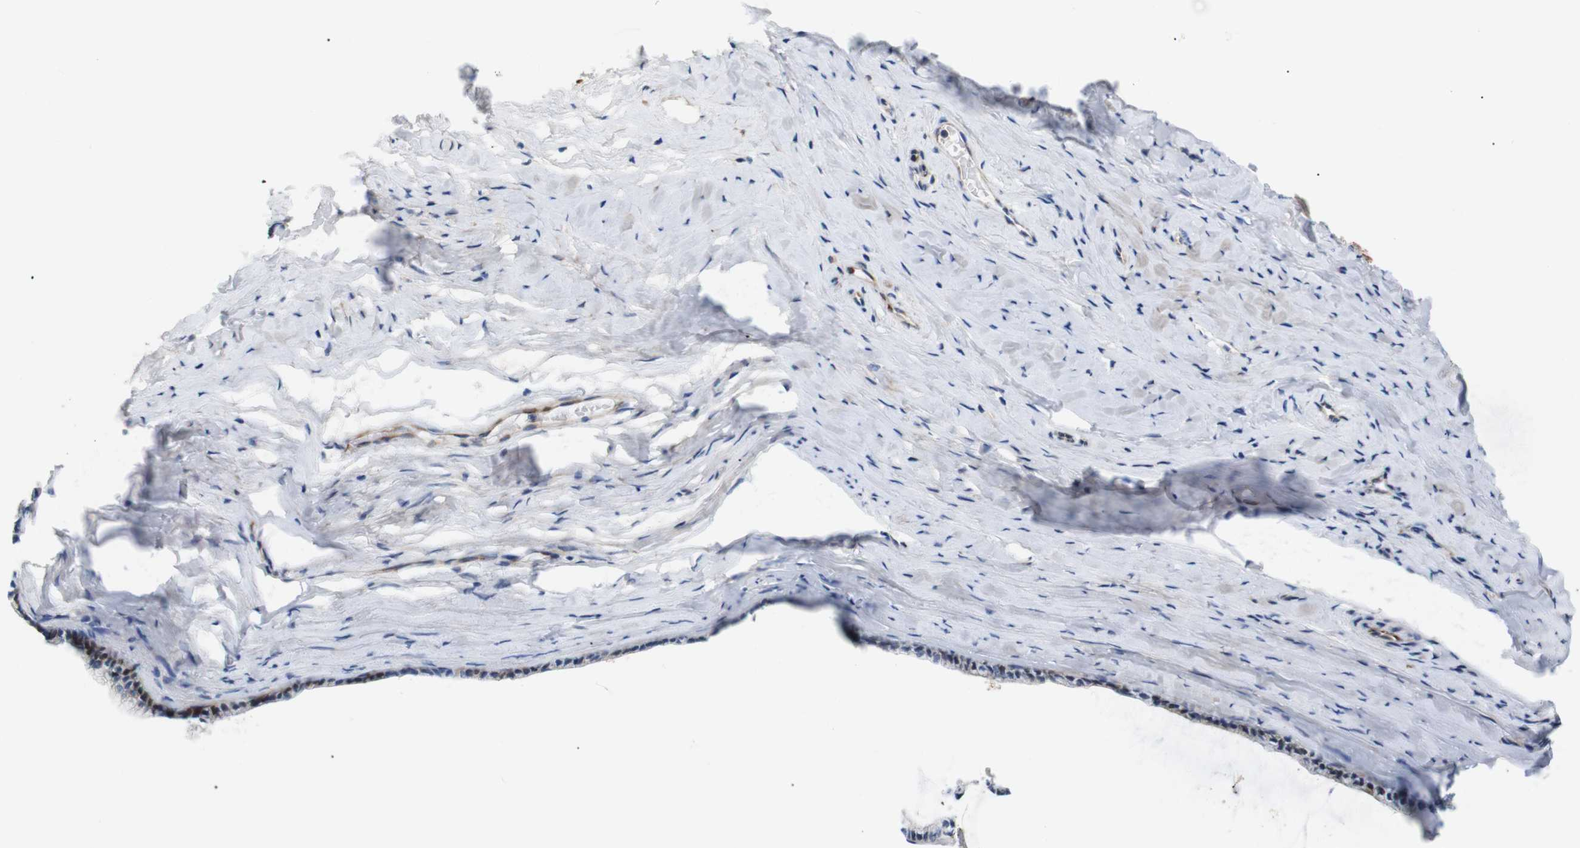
{"staining": {"intensity": "strong", "quantity": "25%-75%", "location": "cytoplasmic/membranous"}, "tissue": "cervix", "cell_type": "Glandular cells", "image_type": "normal", "snomed": [{"axis": "morphology", "description": "Normal tissue, NOS"}, {"axis": "topography", "description": "Cervix"}], "caption": "The histopathology image exhibits staining of normal cervix, revealing strong cytoplasmic/membranous protein staining (brown color) within glandular cells. Nuclei are stained in blue.", "gene": "UBE2G2", "patient": {"sex": "female", "age": 39}}